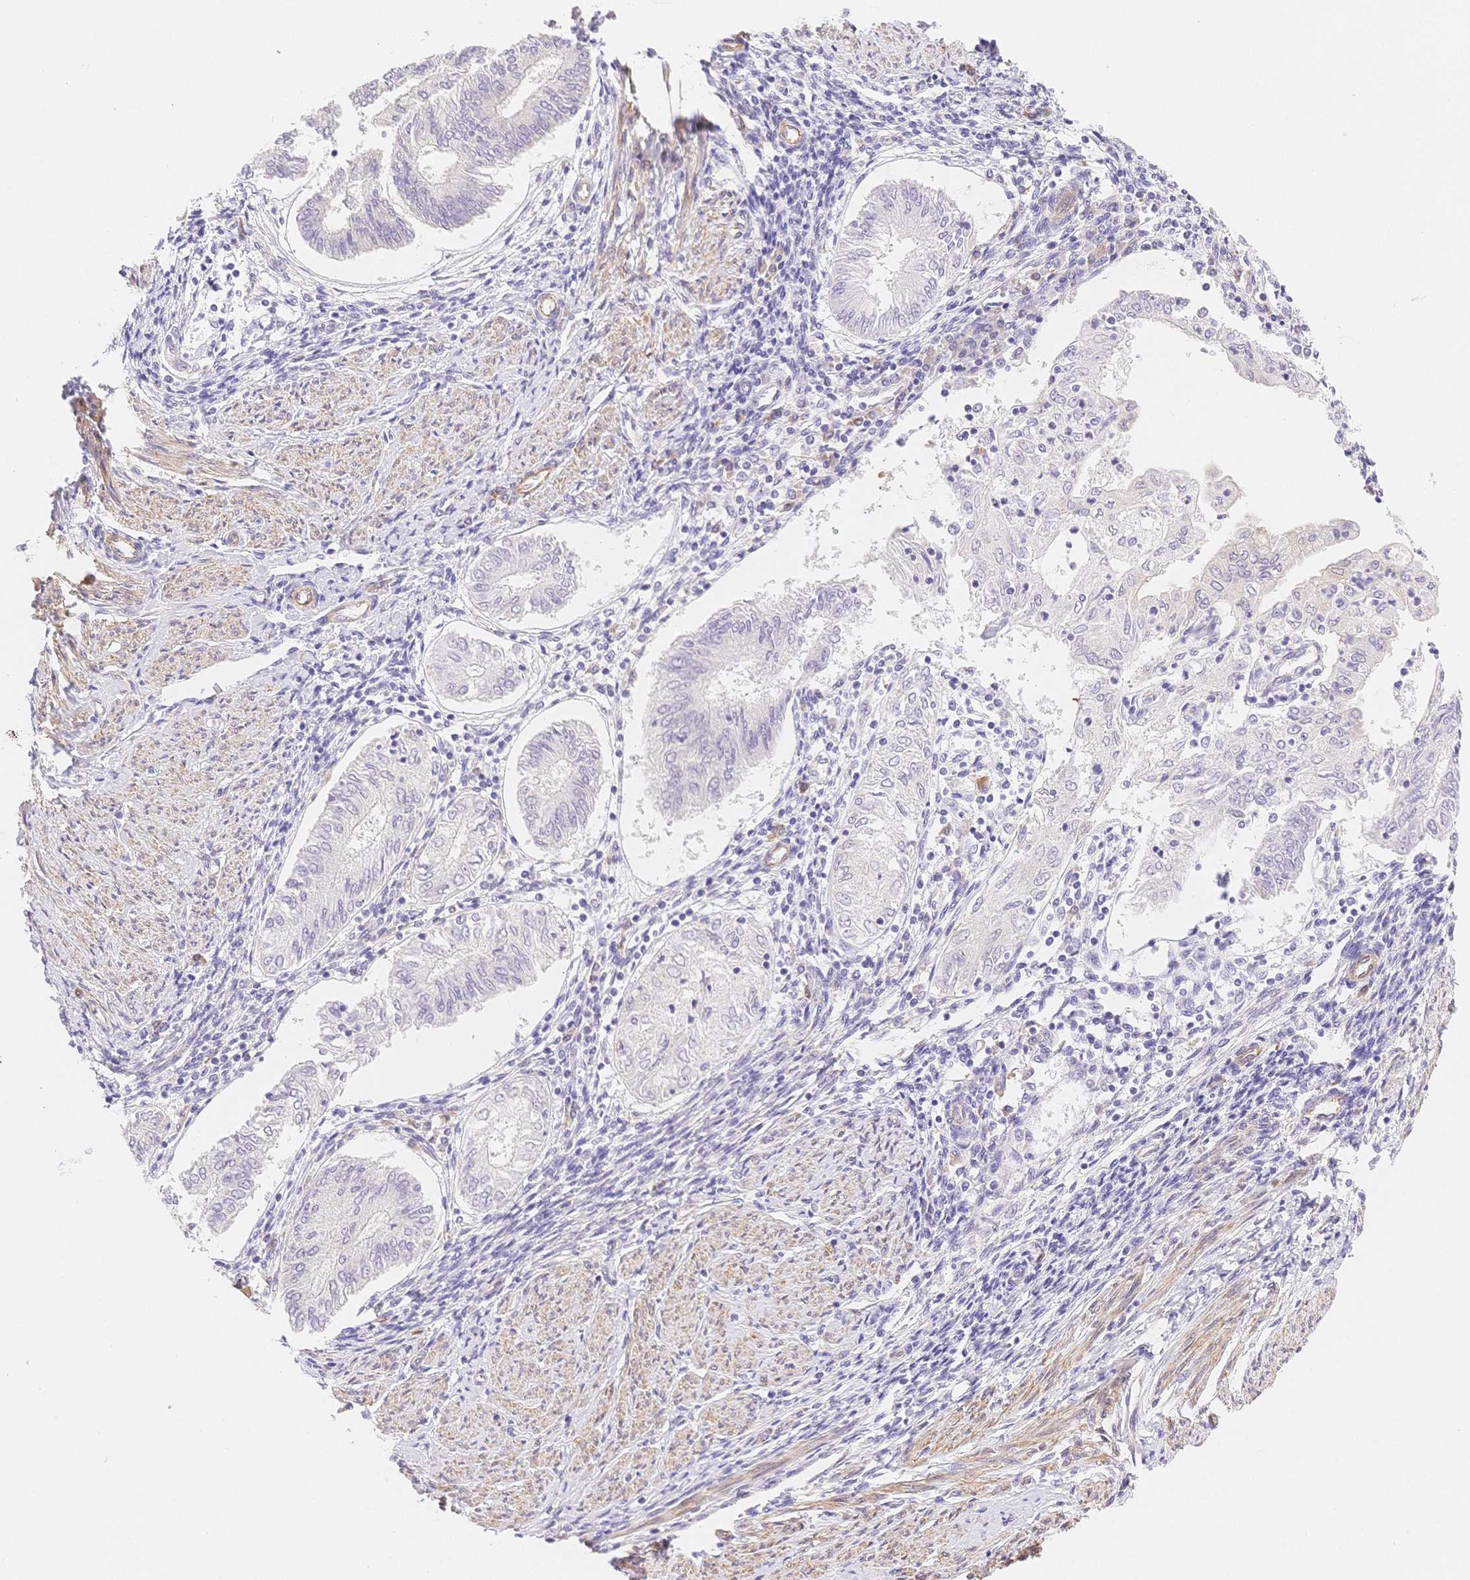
{"staining": {"intensity": "negative", "quantity": "none", "location": "none"}, "tissue": "endometrial cancer", "cell_type": "Tumor cells", "image_type": "cancer", "snomed": [{"axis": "morphology", "description": "Adenocarcinoma, NOS"}, {"axis": "topography", "description": "Endometrium"}], "caption": "The image reveals no staining of tumor cells in endometrial cancer.", "gene": "CSN1S1", "patient": {"sex": "female", "age": 68}}